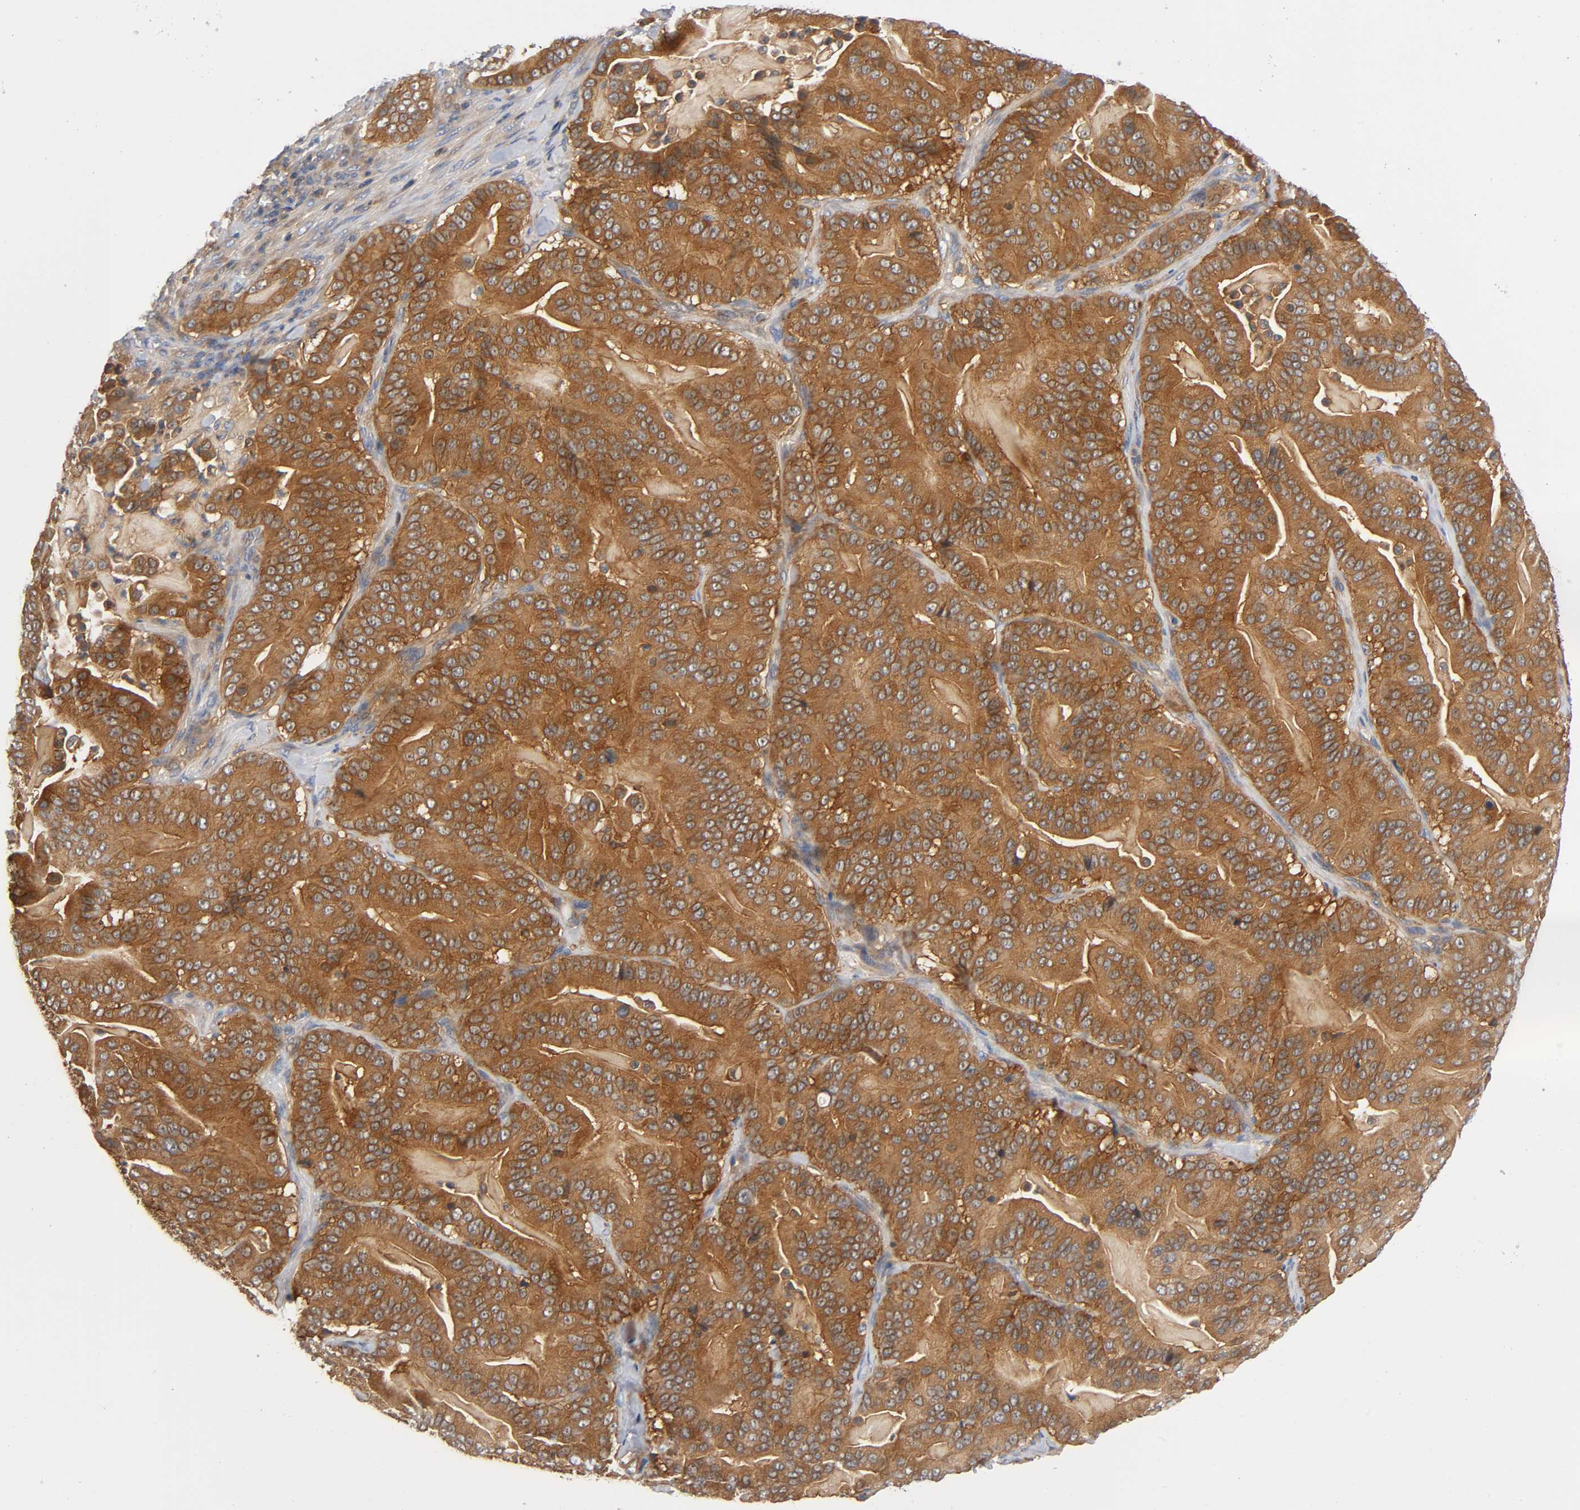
{"staining": {"intensity": "strong", "quantity": ">75%", "location": "cytoplasmic/membranous"}, "tissue": "pancreatic cancer", "cell_type": "Tumor cells", "image_type": "cancer", "snomed": [{"axis": "morphology", "description": "Adenocarcinoma, NOS"}, {"axis": "topography", "description": "Pancreas"}], "caption": "Strong cytoplasmic/membranous staining is present in approximately >75% of tumor cells in adenocarcinoma (pancreatic).", "gene": "PRKAB1", "patient": {"sex": "male", "age": 63}}